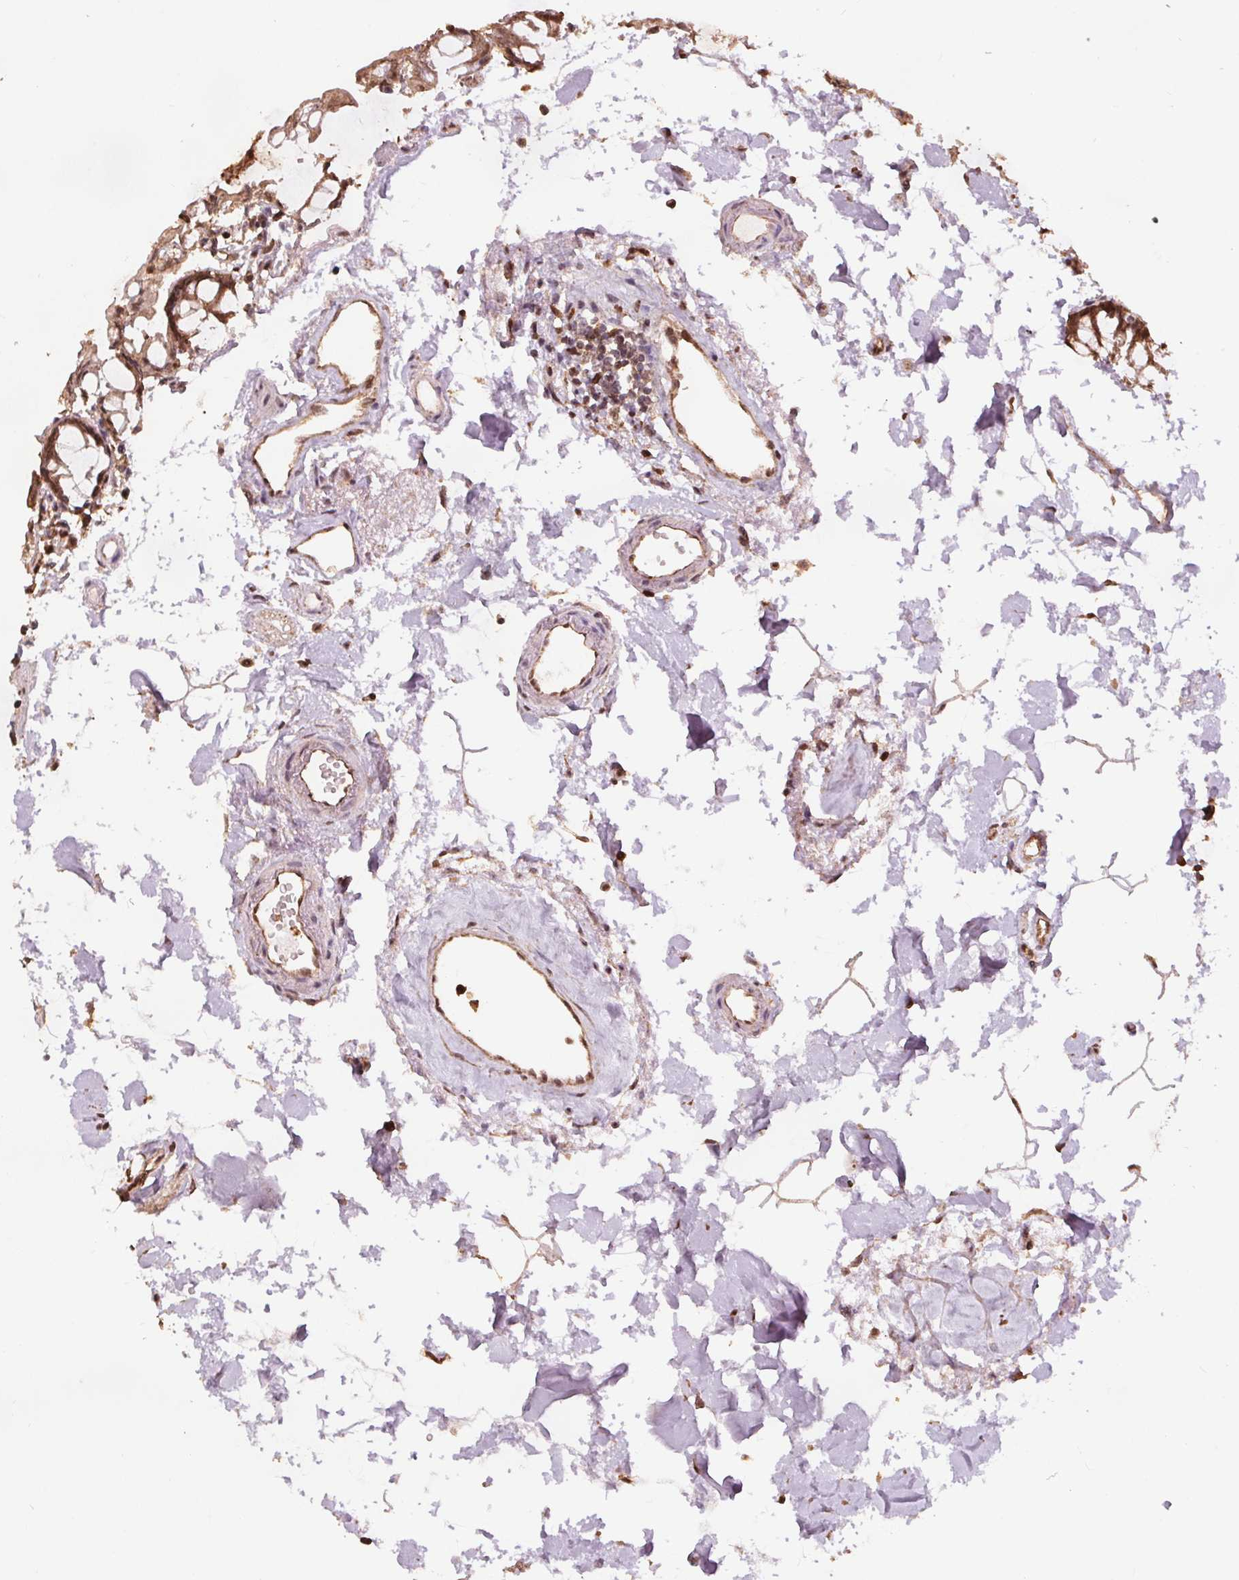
{"staining": {"intensity": "moderate", "quantity": ">75%", "location": "cytoplasmic/membranous,nuclear"}, "tissue": "colon", "cell_type": "Endothelial cells", "image_type": "normal", "snomed": [{"axis": "morphology", "description": "Normal tissue, NOS"}, {"axis": "topography", "description": "Colon"}], "caption": "Immunohistochemical staining of benign colon reveals >75% levels of moderate cytoplasmic/membranous,nuclear protein positivity in approximately >75% of endothelial cells. The staining was performed using DAB, with brown indicating positive protein expression. Nuclei are stained blue with hematoxylin.", "gene": "ENO1", "patient": {"sex": "female", "age": 84}}